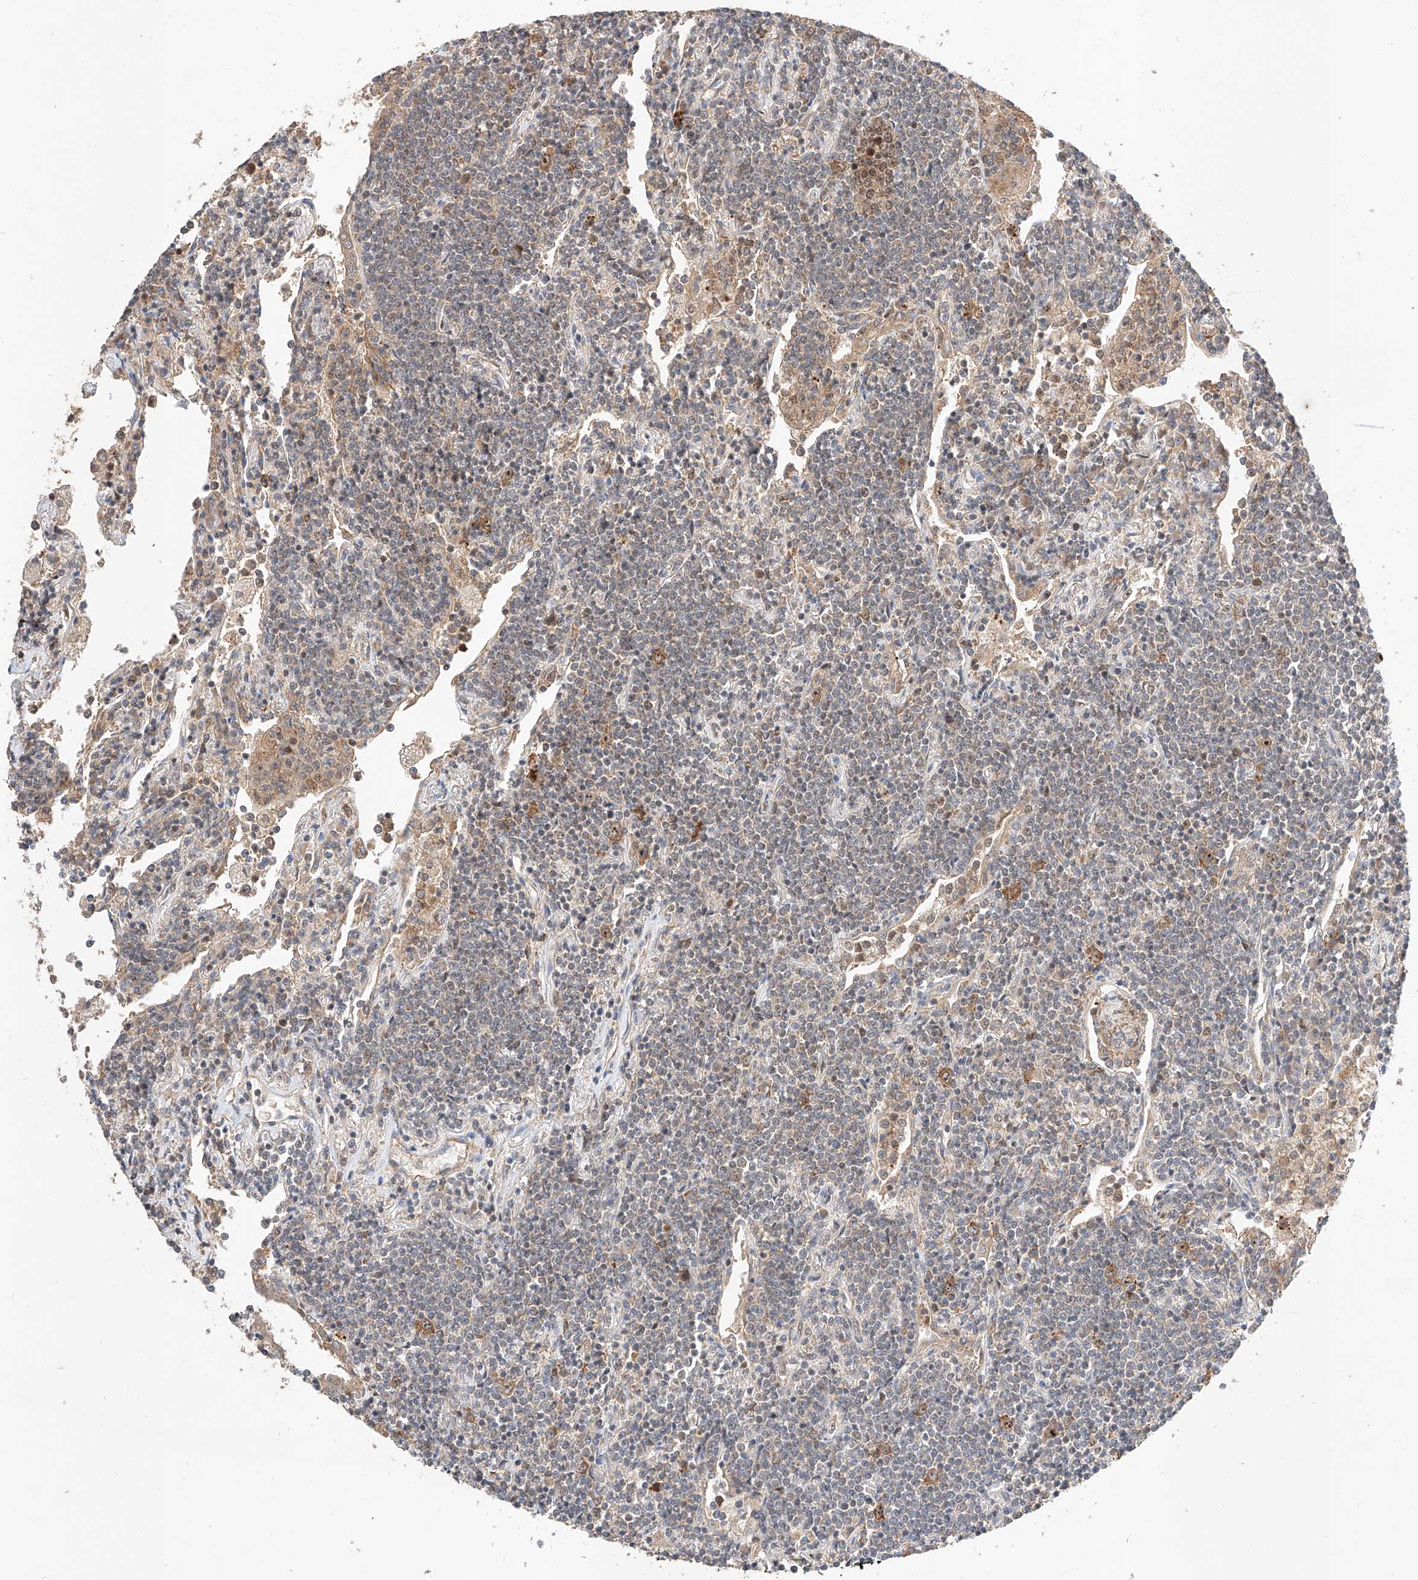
{"staining": {"intensity": "negative", "quantity": "none", "location": "none"}, "tissue": "lymphoma", "cell_type": "Tumor cells", "image_type": "cancer", "snomed": [{"axis": "morphology", "description": "Malignant lymphoma, non-Hodgkin's type, Low grade"}, {"axis": "topography", "description": "Lung"}], "caption": "Immunohistochemistry of human lymphoma exhibits no expression in tumor cells.", "gene": "RAB23", "patient": {"sex": "female", "age": 71}}